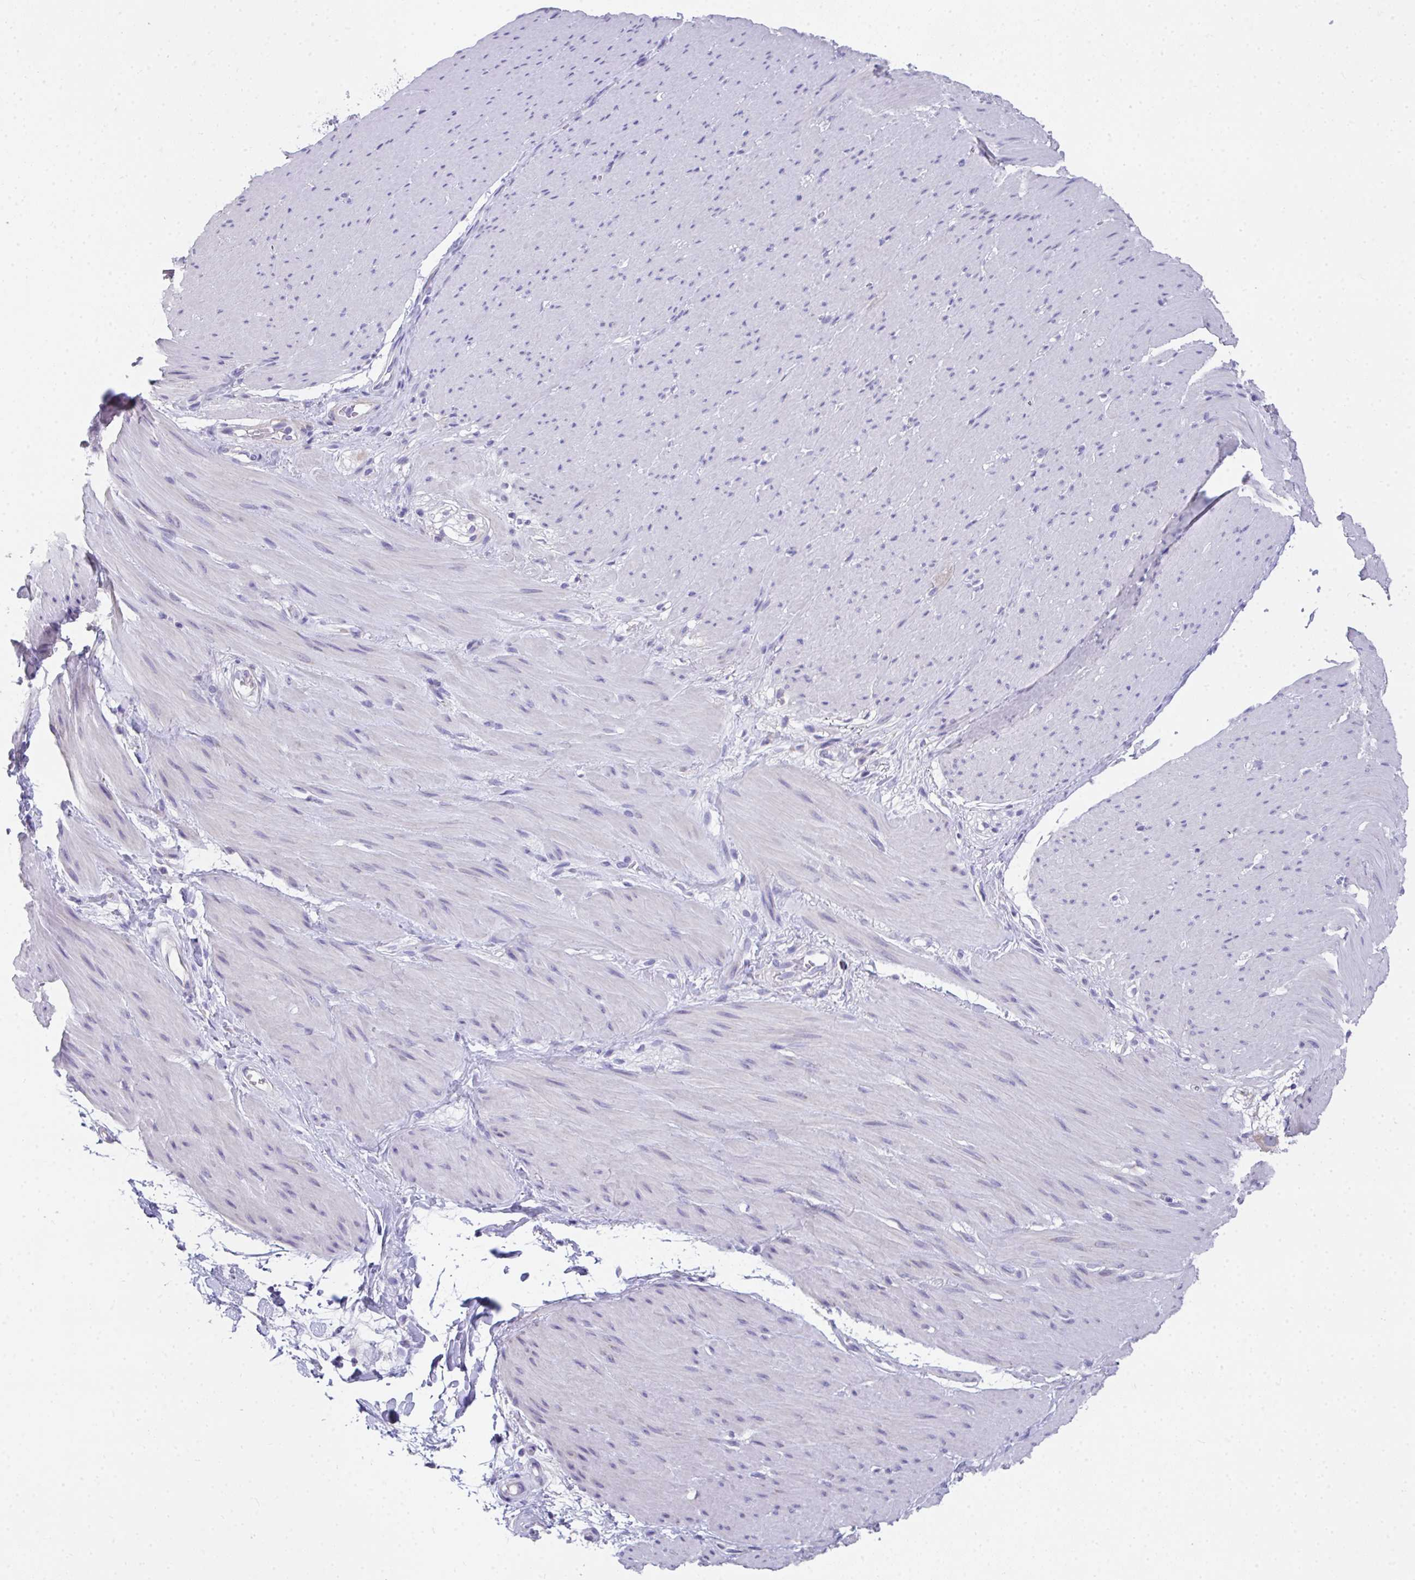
{"staining": {"intensity": "negative", "quantity": "none", "location": "none"}, "tissue": "smooth muscle", "cell_type": "Smooth muscle cells", "image_type": "normal", "snomed": [{"axis": "morphology", "description": "Normal tissue, NOS"}, {"axis": "topography", "description": "Smooth muscle"}, {"axis": "topography", "description": "Rectum"}], "caption": "DAB immunohistochemical staining of normal human smooth muscle shows no significant staining in smooth muscle cells.", "gene": "COA5", "patient": {"sex": "male", "age": 53}}